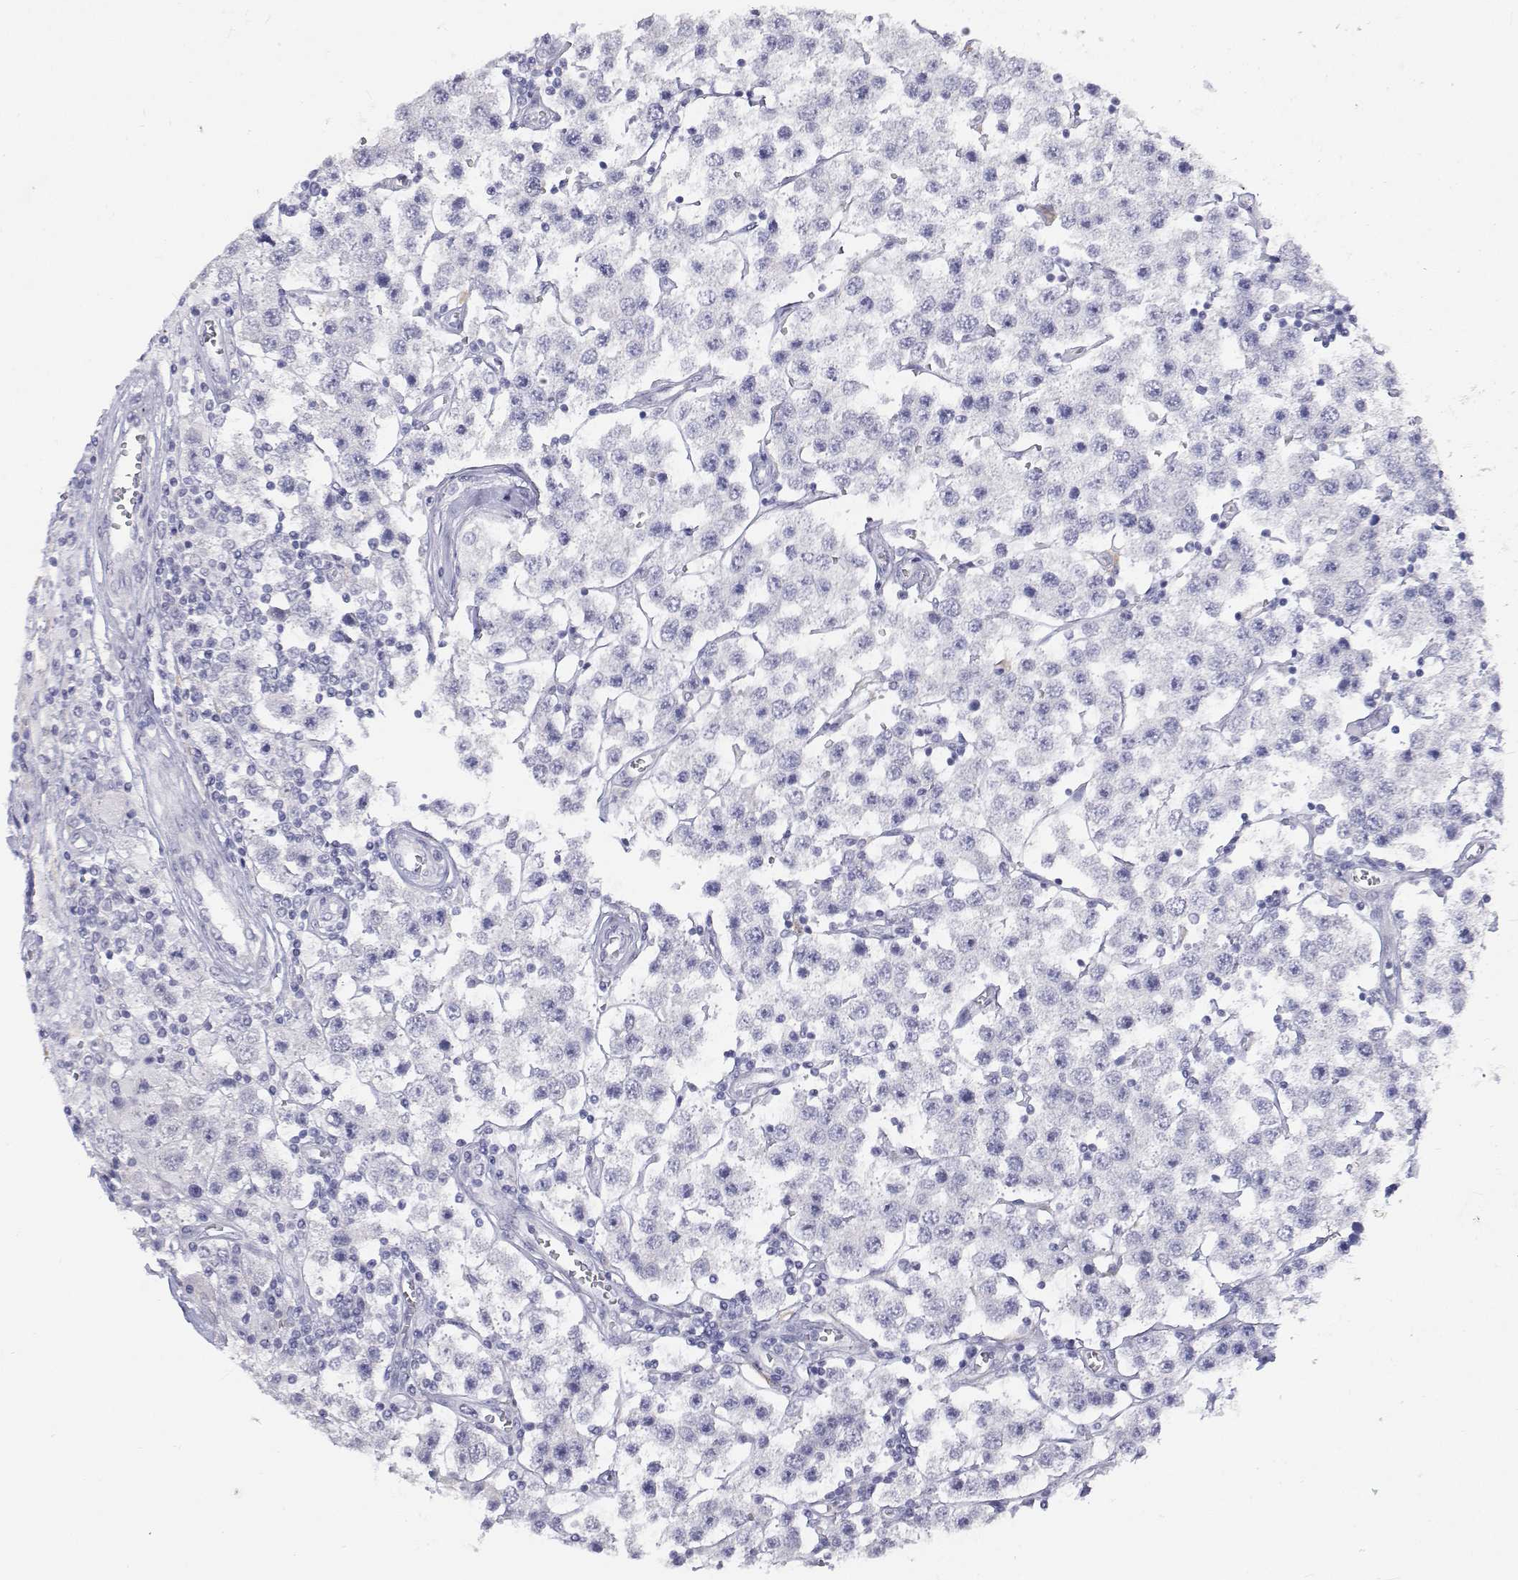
{"staining": {"intensity": "negative", "quantity": "none", "location": "none"}, "tissue": "testis cancer", "cell_type": "Tumor cells", "image_type": "cancer", "snomed": [{"axis": "morphology", "description": "Seminoma, NOS"}, {"axis": "topography", "description": "Testis"}], "caption": "Testis seminoma stained for a protein using immunohistochemistry exhibits no staining tumor cells.", "gene": "NCR2", "patient": {"sex": "male", "age": 34}}